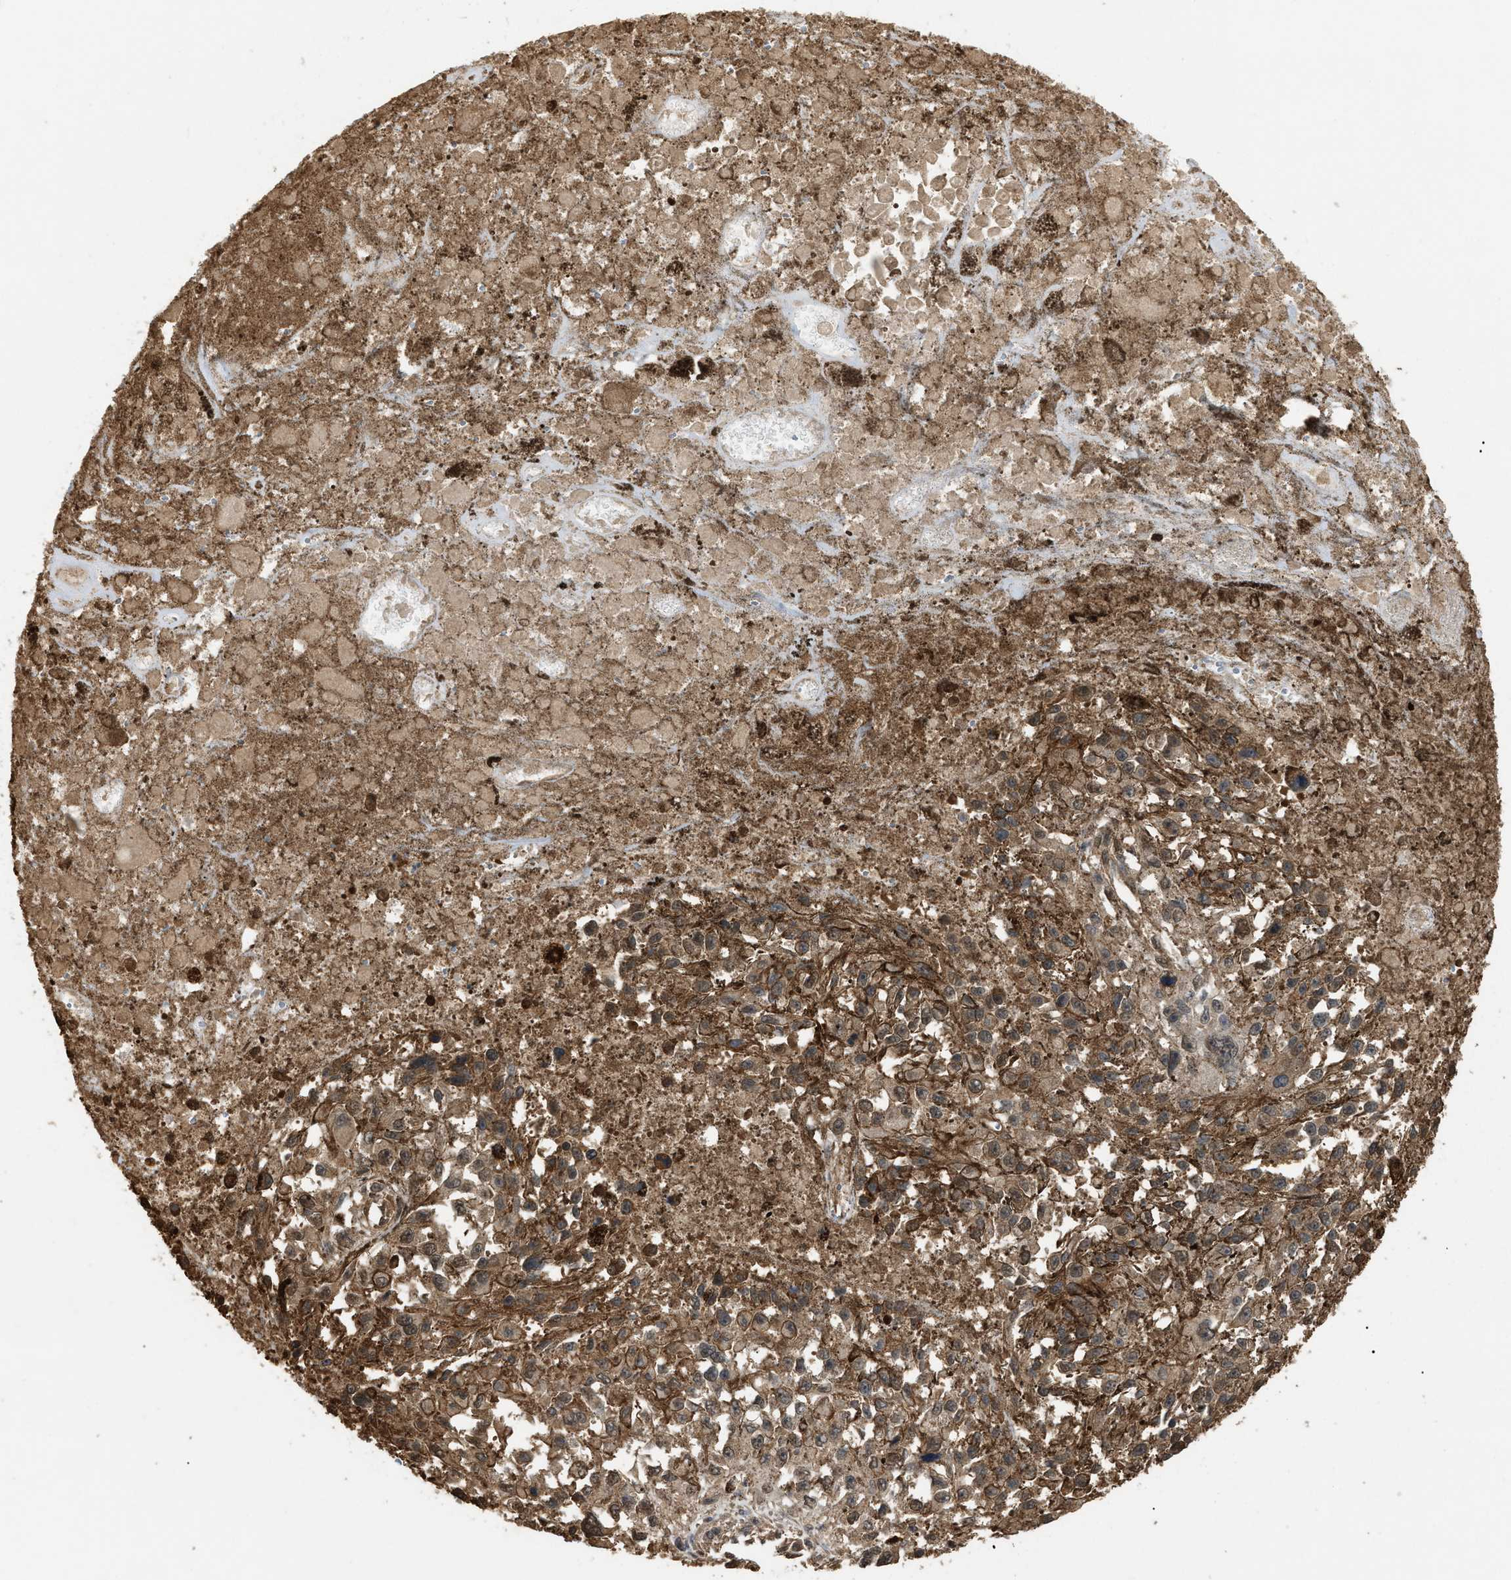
{"staining": {"intensity": "moderate", "quantity": ">75%", "location": "cytoplasmic/membranous"}, "tissue": "melanoma", "cell_type": "Tumor cells", "image_type": "cancer", "snomed": [{"axis": "morphology", "description": "Malignant melanoma, Metastatic site"}, {"axis": "topography", "description": "Lymph node"}], "caption": "Human melanoma stained for a protein (brown) exhibits moderate cytoplasmic/membranous positive expression in about >75% of tumor cells.", "gene": "CALM1", "patient": {"sex": "male", "age": 59}}